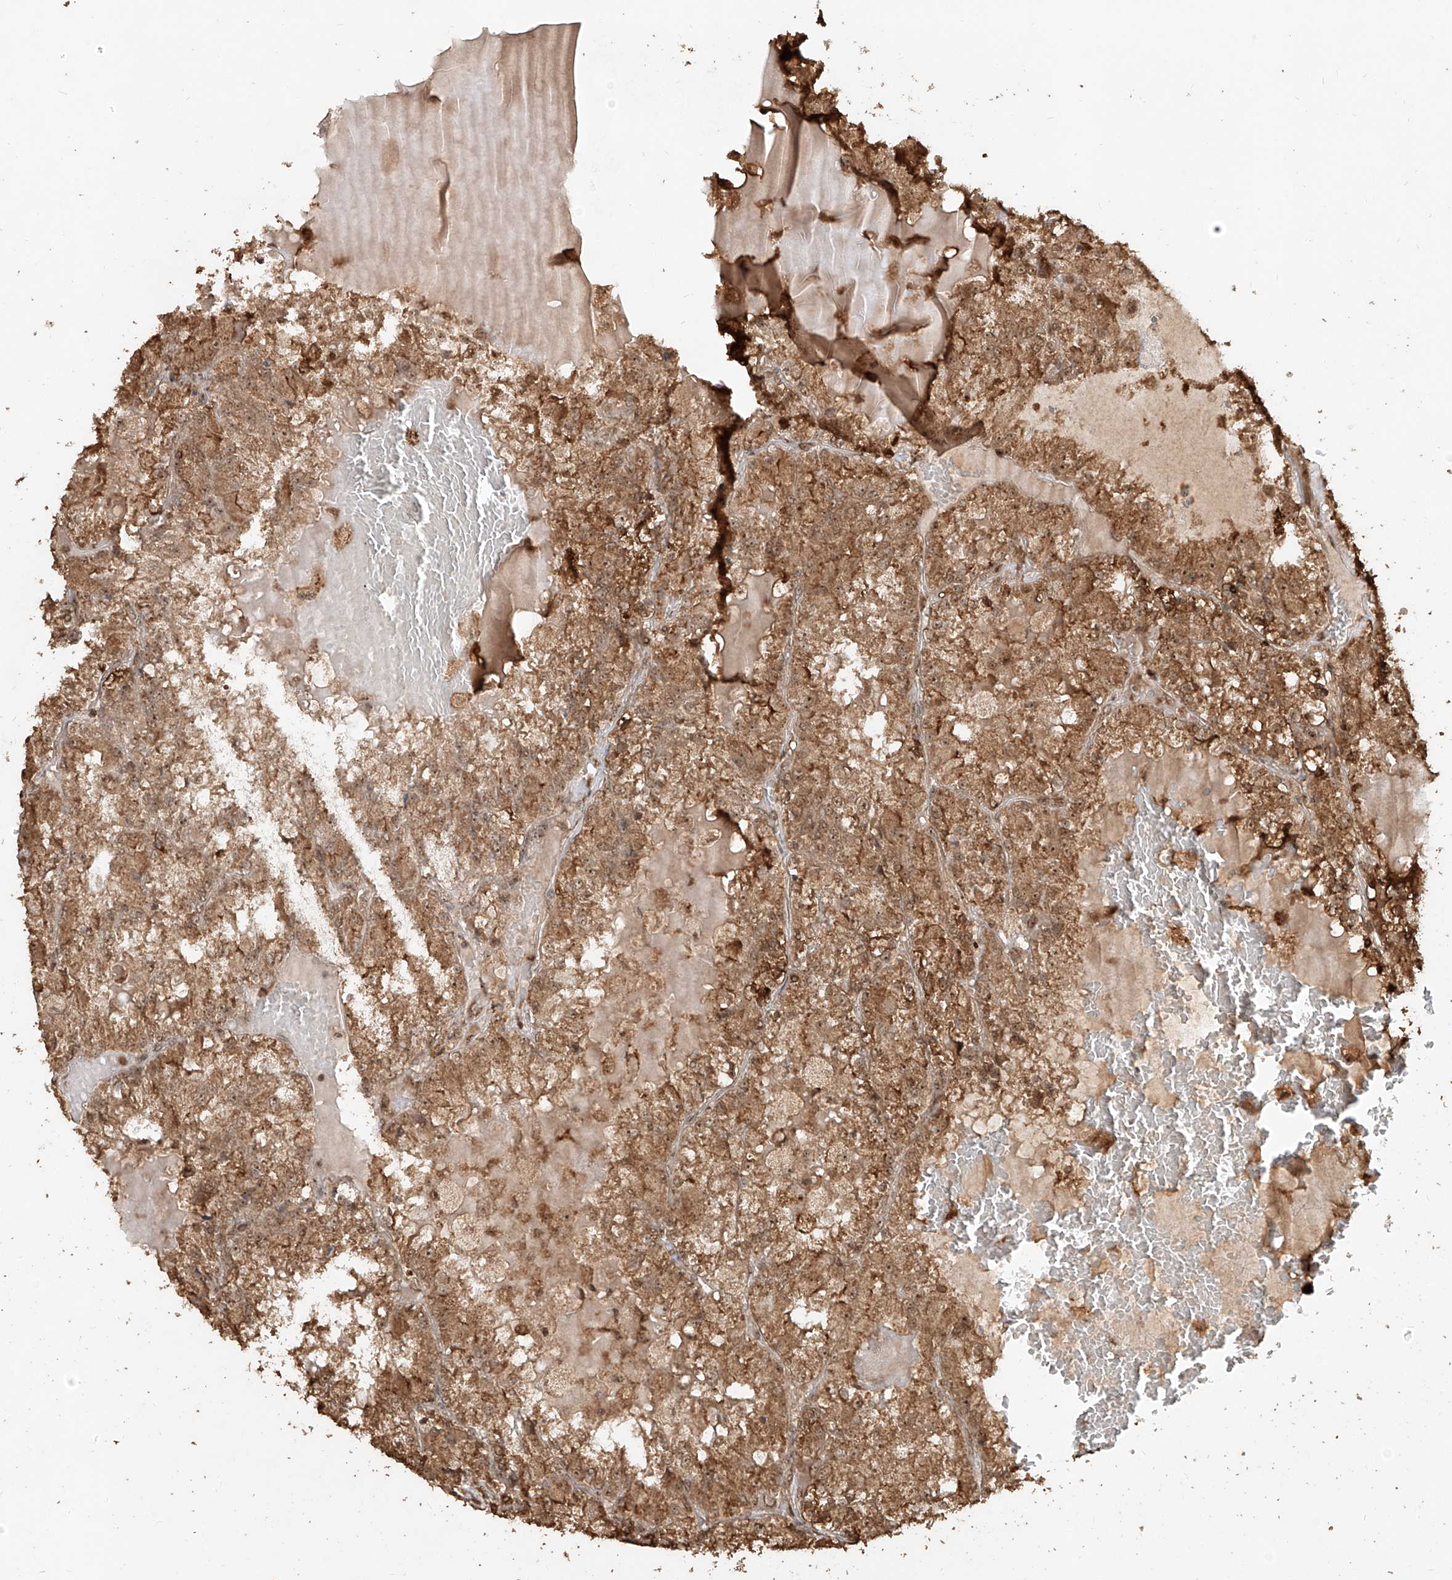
{"staining": {"intensity": "moderate", "quantity": ">75%", "location": "cytoplasmic/membranous"}, "tissue": "renal cancer", "cell_type": "Tumor cells", "image_type": "cancer", "snomed": [{"axis": "morphology", "description": "Adenocarcinoma, NOS"}, {"axis": "topography", "description": "Kidney"}], "caption": "A histopathology image showing moderate cytoplasmic/membranous staining in about >75% of tumor cells in adenocarcinoma (renal), as visualized by brown immunohistochemical staining.", "gene": "ZNF660", "patient": {"sex": "female", "age": 56}}